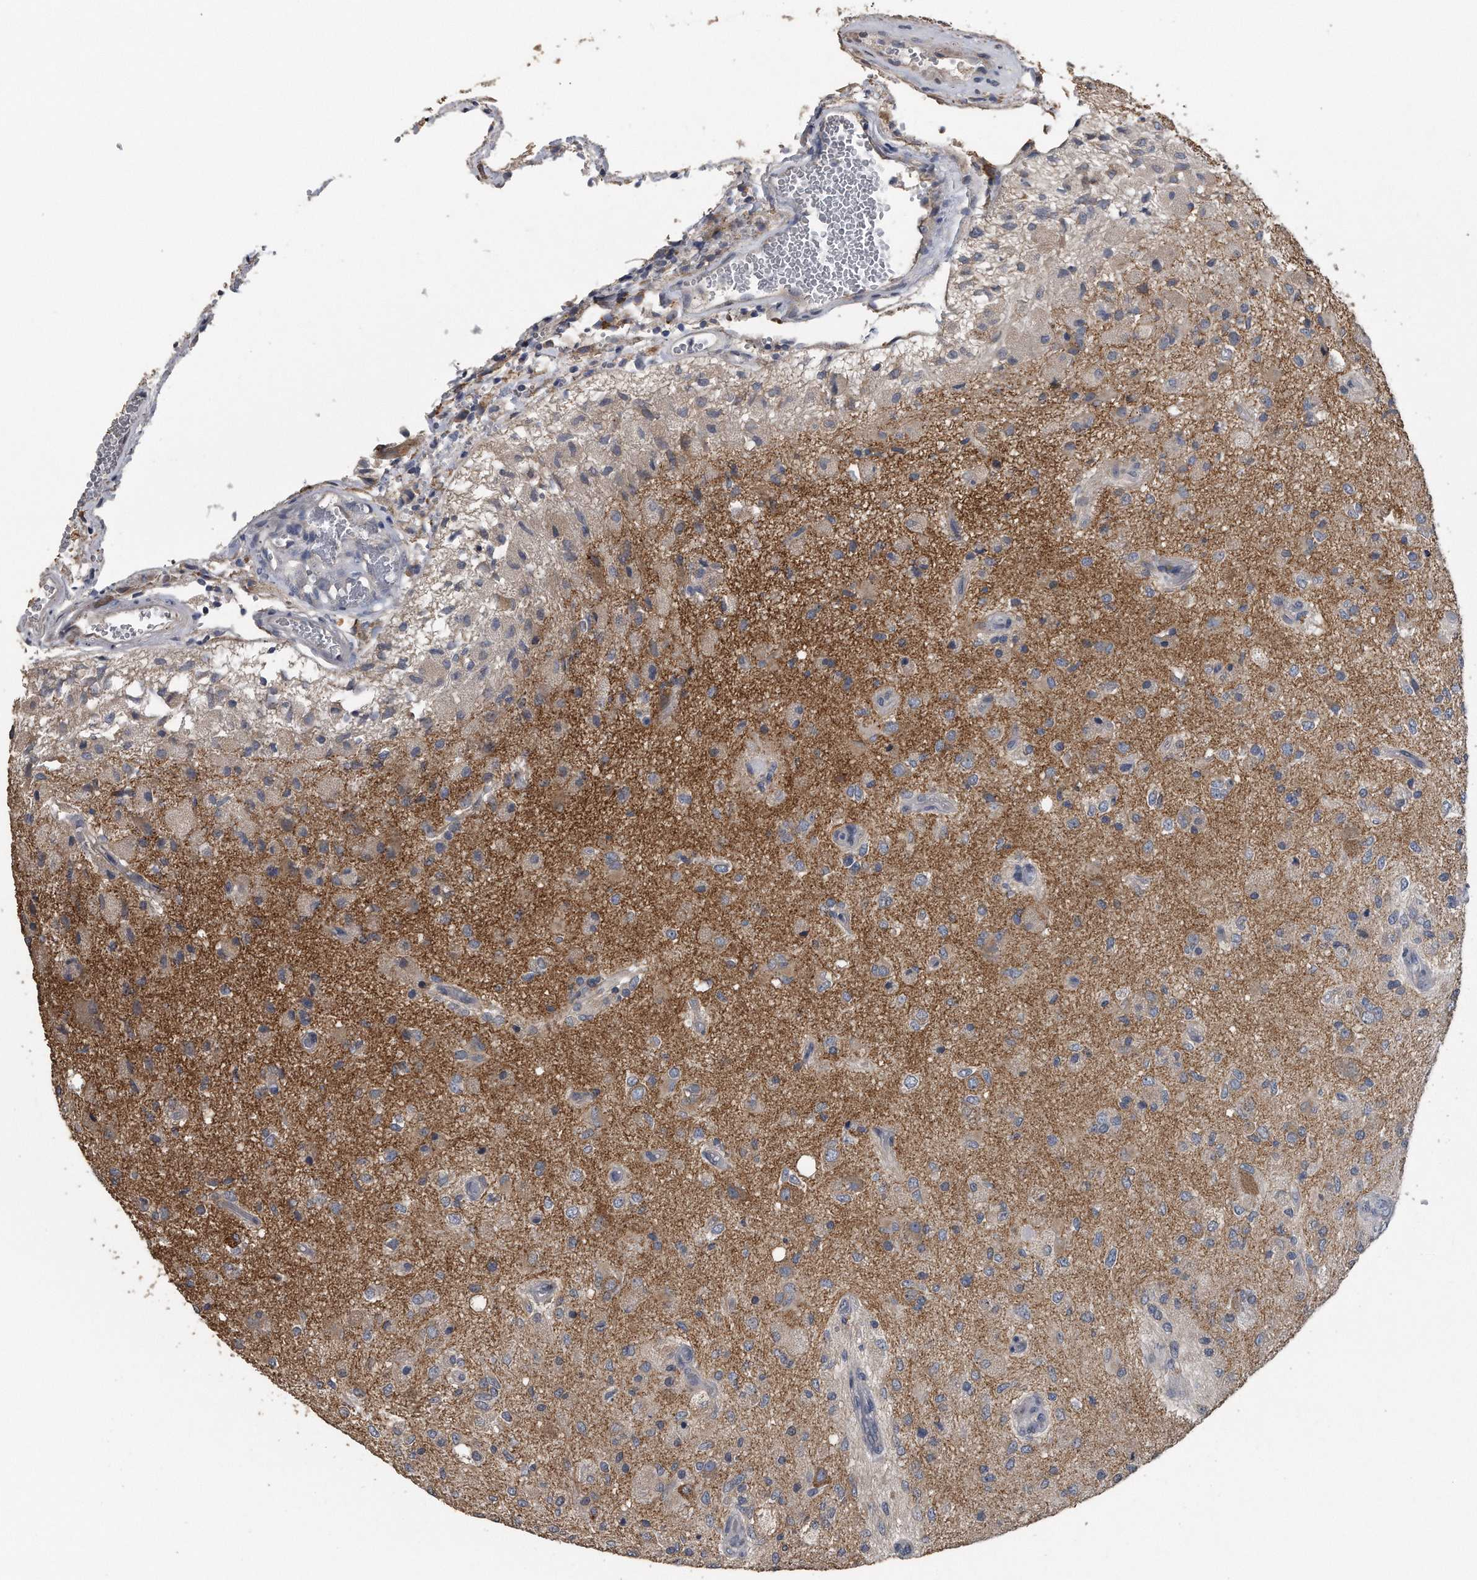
{"staining": {"intensity": "weak", "quantity": "<25%", "location": "cytoplasmic/membranous"}, "tissue": "glioma", "cell_type": "Tumor cells", "image_type": "cancer", "snomed": [{"axis": "morphology", "description": "Normal tissue, NOS"}, {"axis": "morphology", "description": "Glioma, malignant, High grade"}, {"axis": "topography", "description": "Cerebral cortex"}], "caption": "The immunohistochemistry (IHC) photomicrograph has no significant positivity in tumor cells of glioma tissue.", "gene": "PCLO", "patient": {"sex": "male", "age": 77}}